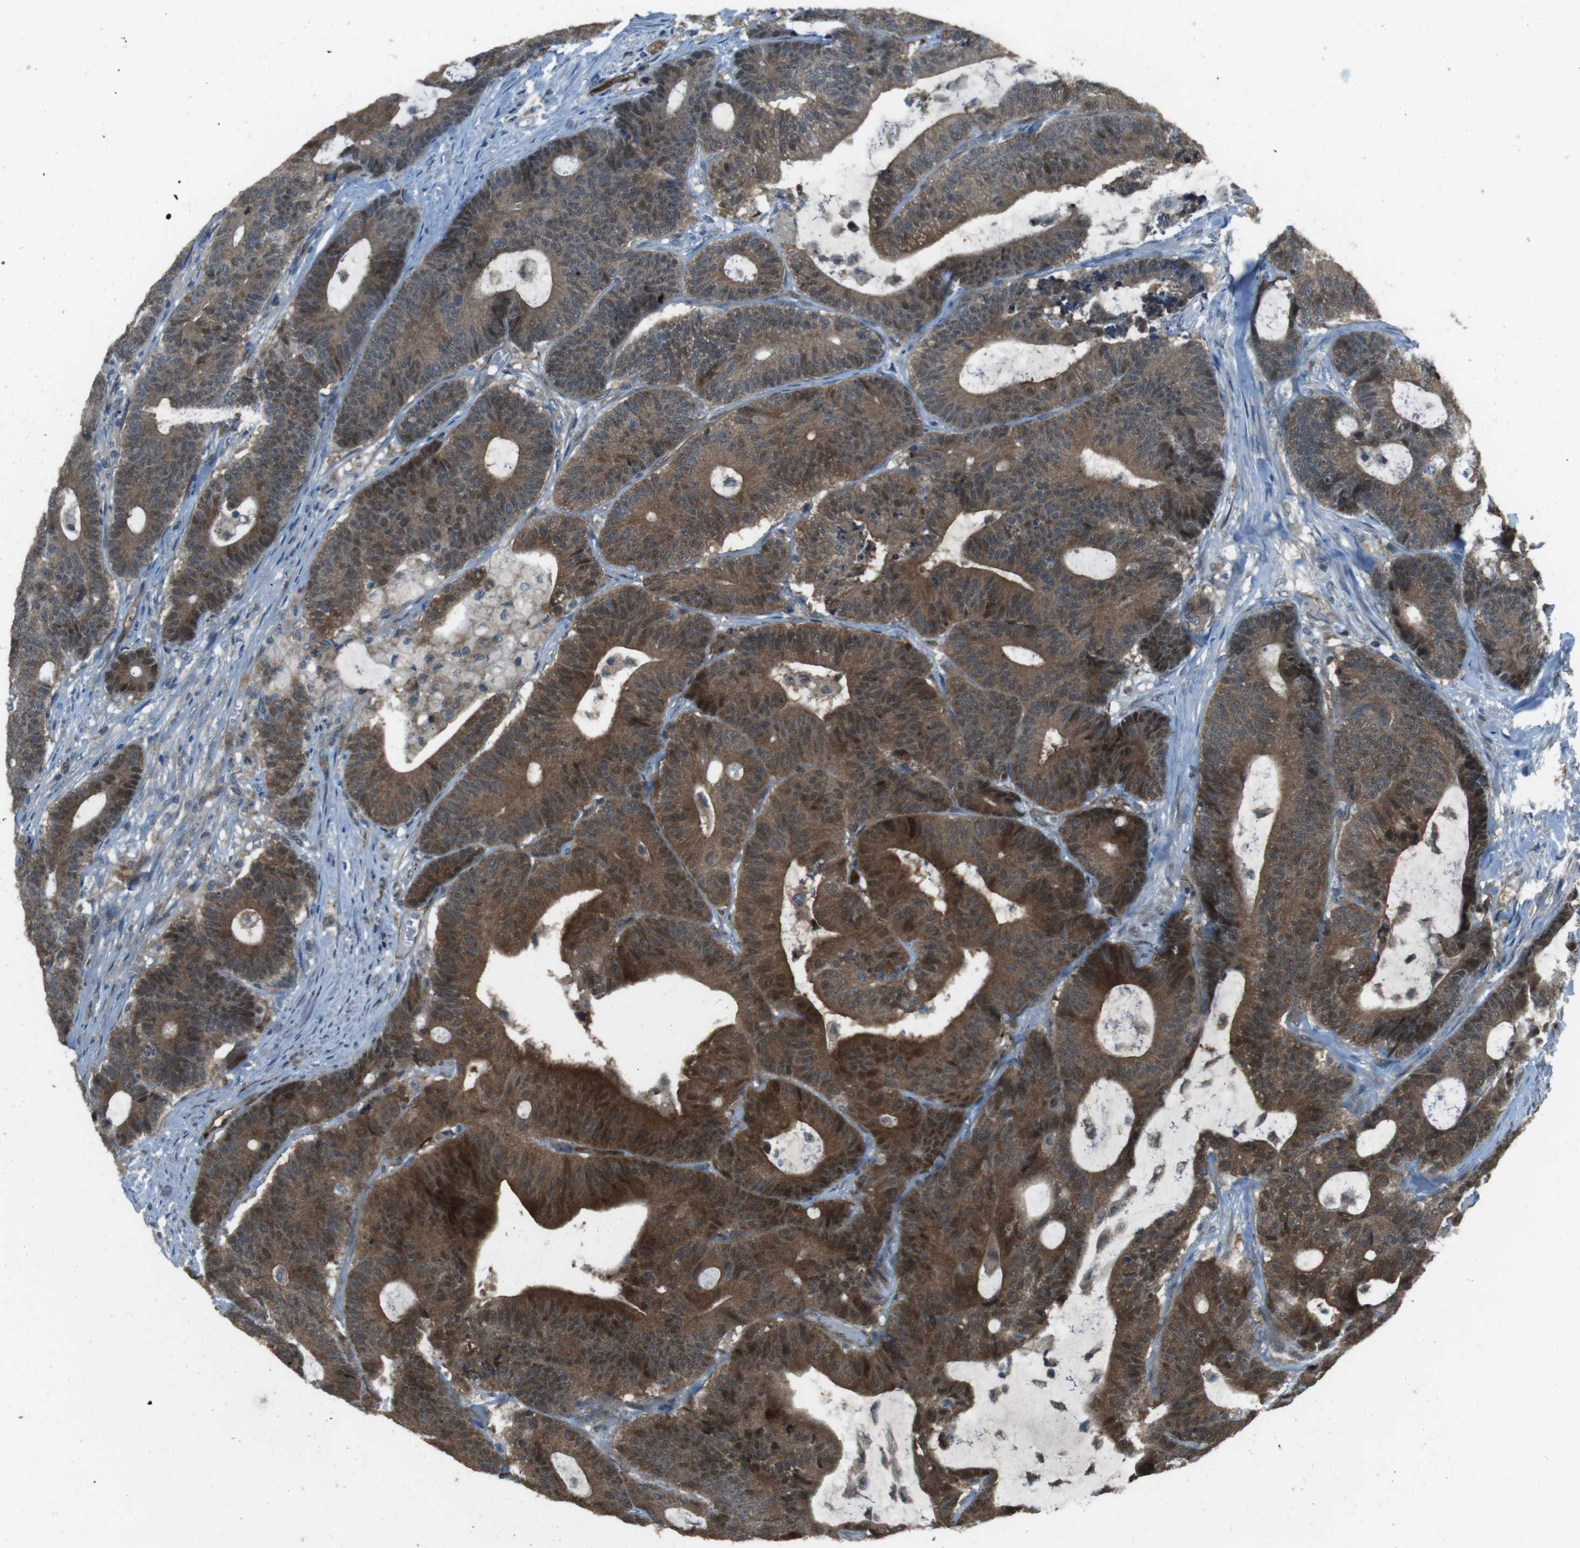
{"staining": {"intensity": "moderate", "quantity": ">75%", "location": "cytoplasmic/membranous,nuclear"}, "tissue": "colorectal cancer", "cell_type": "Tumor cells", "image_type": "cancer", "snomed": [{"axis": "morphology", "description": "Adenocarcinoma, NOS"}, {"axis": "topography", "description": "Colon"}], "caption": "The micrograph displays staining of colorectal cancer, revealing moderate cytoplasmic/membranous and nuclear protein expression (brown color) within tumor cells.", "gene": "MFAP3", "patient": {"sex": "female", "age": 84}}